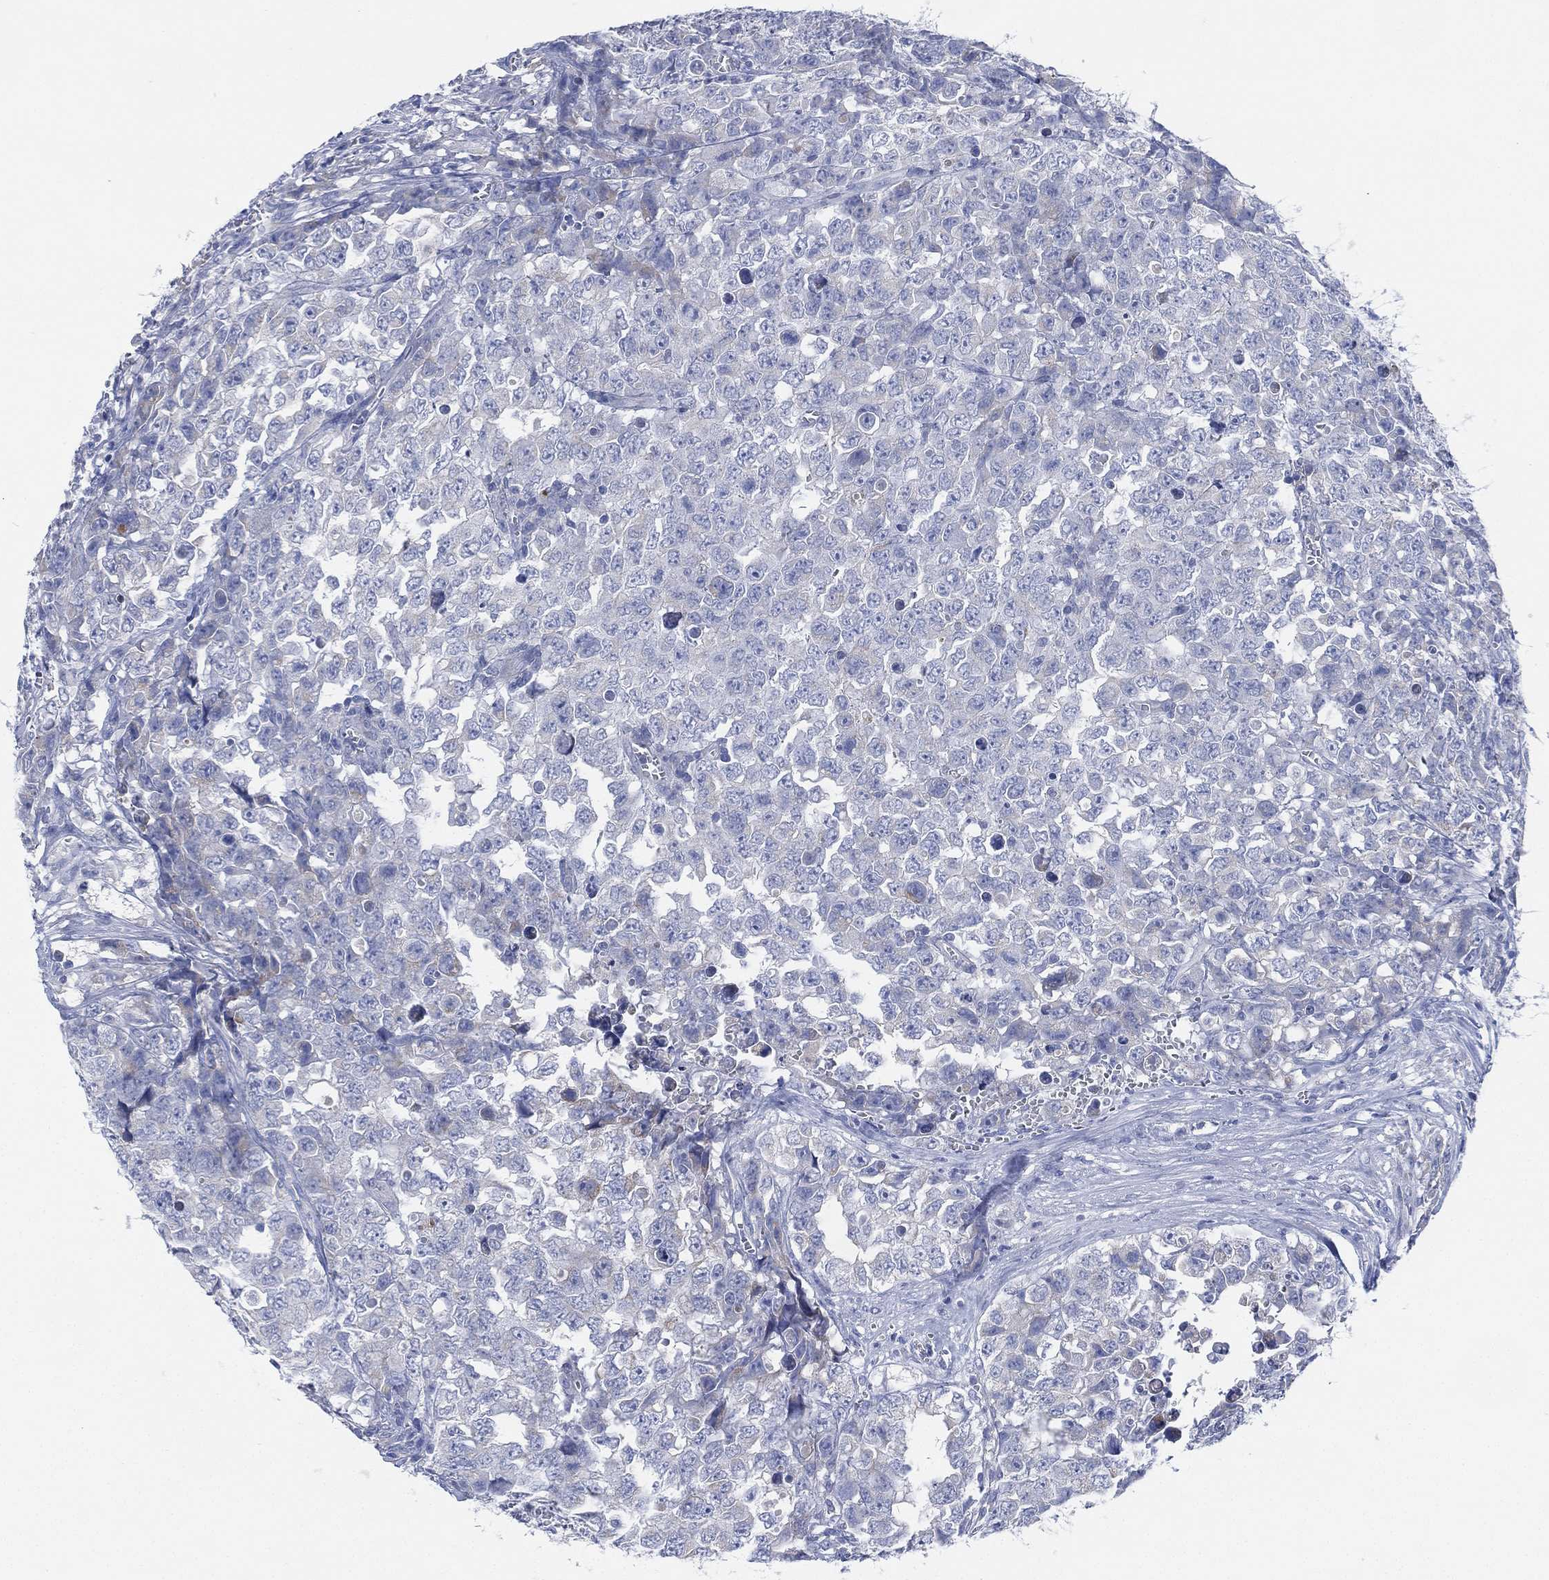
{"staining": {"intensity": "negative", "quantity": "none", "location": "none"}, "tissue": "testis cancer", "cell_type": "Tumor cells", "image_type": "cancer", "snomed": [{"axis": "morphology", "description": "Carcinoma, Embryonal, NOS"}, {"axis": "topography", "description": "Testis"}], "caption": "Testis cancer stained for a protein using immunohistochemistry reveals no staining tumor cells.", "gene": "ADAD2", "patient": {"sex": "male", "age": 23}}